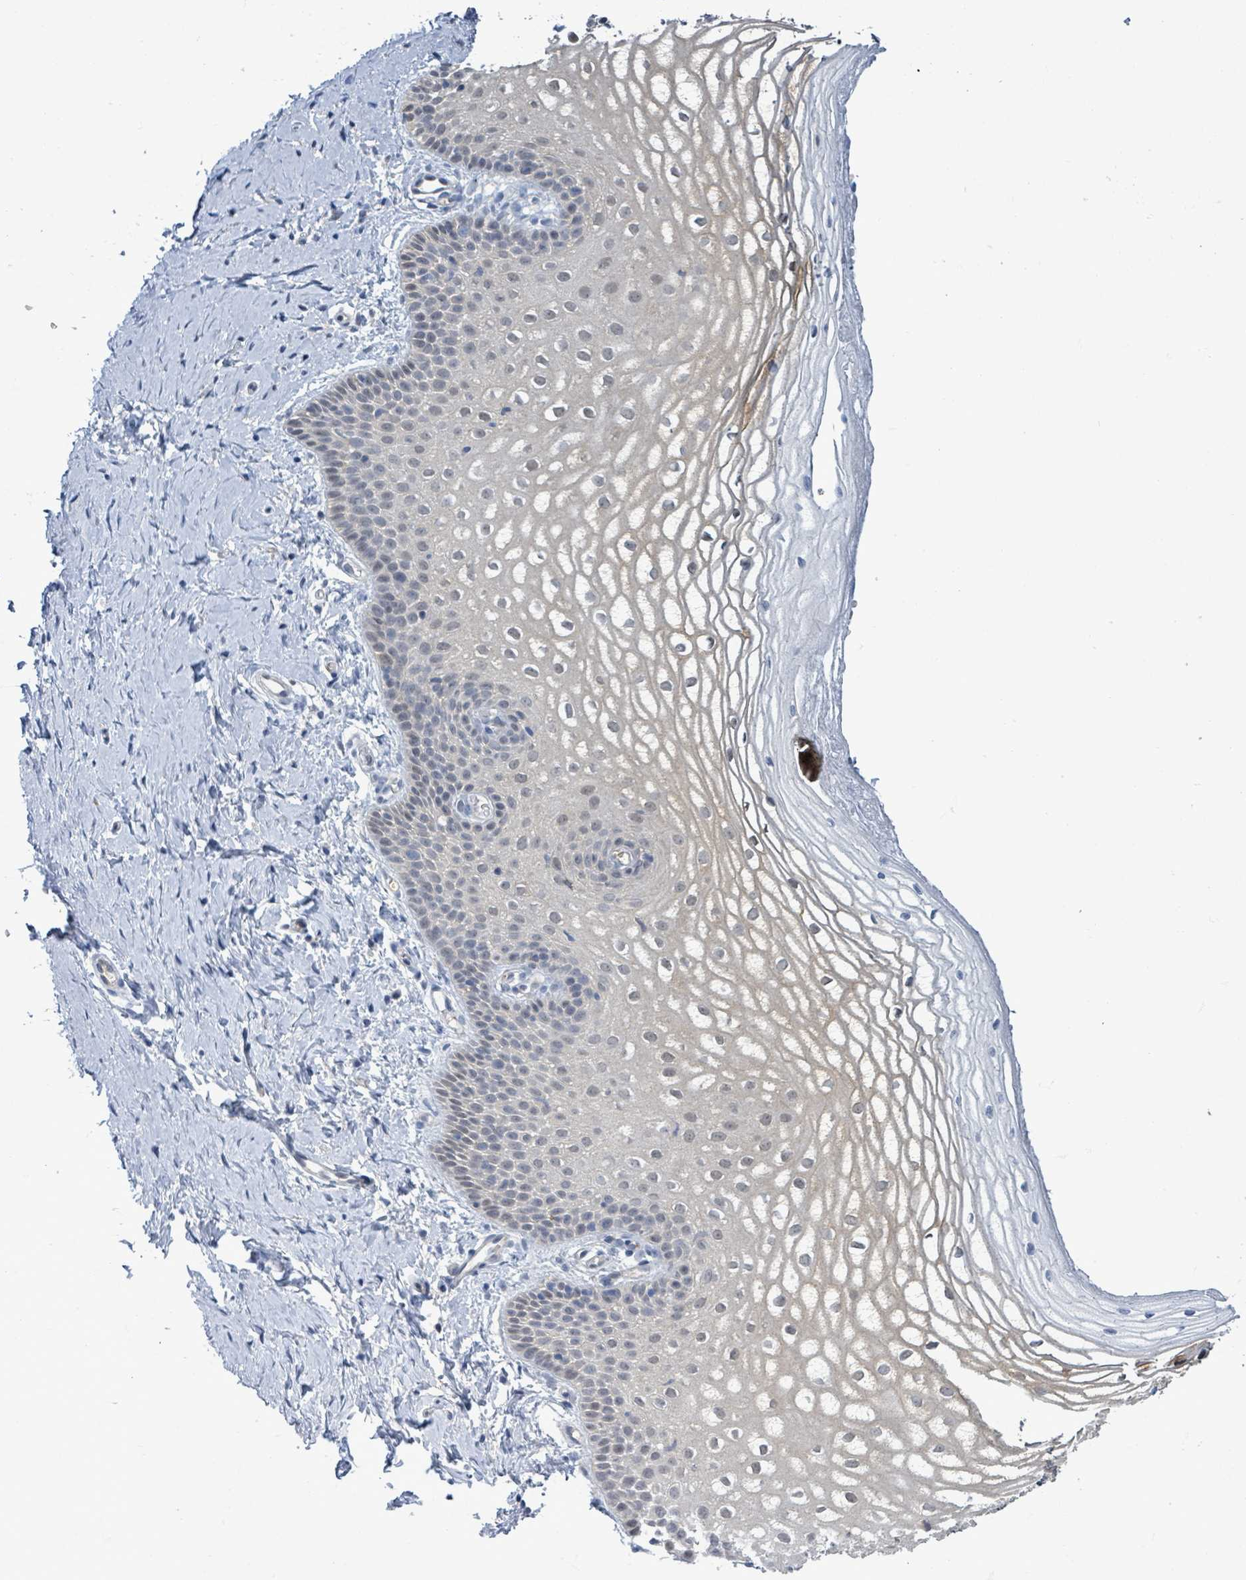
{"staining": {"intensity": "negative", "quantity": "none", "location": "none"}, "tissue": "vagina", "cell_type": "Squamous epithelial cells", "image_type": "normal", "snomed": [{"axis": "morphology", "description": "Normal tissue, NOS"}, {"axis": "topography", "description": "Vagina"}], "caption": "An immunohistochemistry photomicrograph of unremarkable vagina is shown. There is no staining in squamous epithelial cells of vagina.", "gene": "PGAM1", "patient": {"sex": "female", "age": 56}}